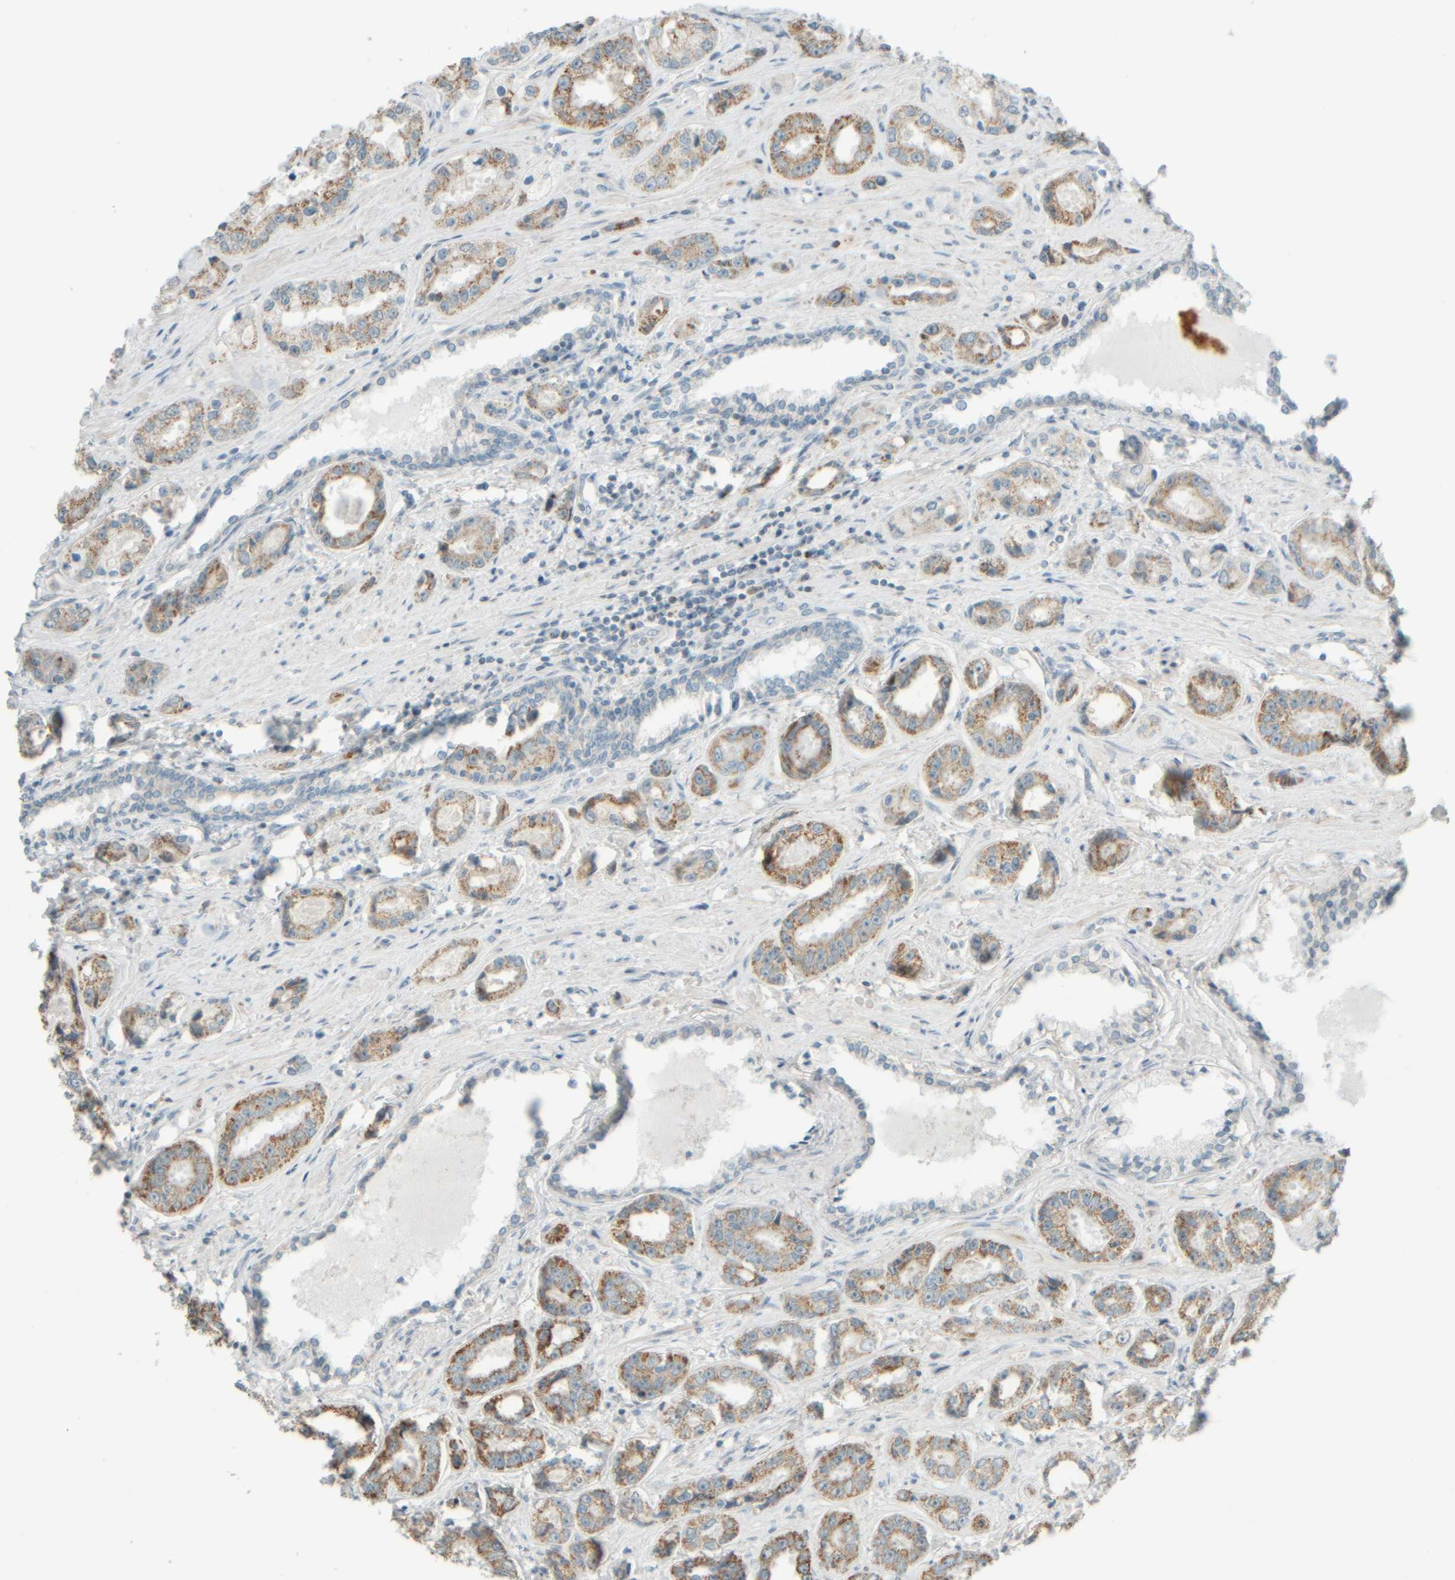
{"staining": {"intensity": "moderate", "quantity": ">75%", "location": "cytoplasmic/membranous"}, "tissue": "prostate cancer", "cell_type": "Tumor cells", "image_type": "cancer", "snomed": [{"axis": "morphology", "description": "Adenocarcinoma, High grade"}, {"axis": "topography", "description": "Prostate"}], "caption": "Immunohistochemical staining of prostate adenocarcinoma (high-grade) exhibits medium levels of moderate cytoplasmic/membranous protein staining in about >75% of tumor cells. The staining is performed using DAB brown chromogen to label protein expression. The nuclei are counter-stained blue using hematoxylin.", "gene": "PTGES3L-AARSD1", "patient": {"sex": "male", "age": 61}}